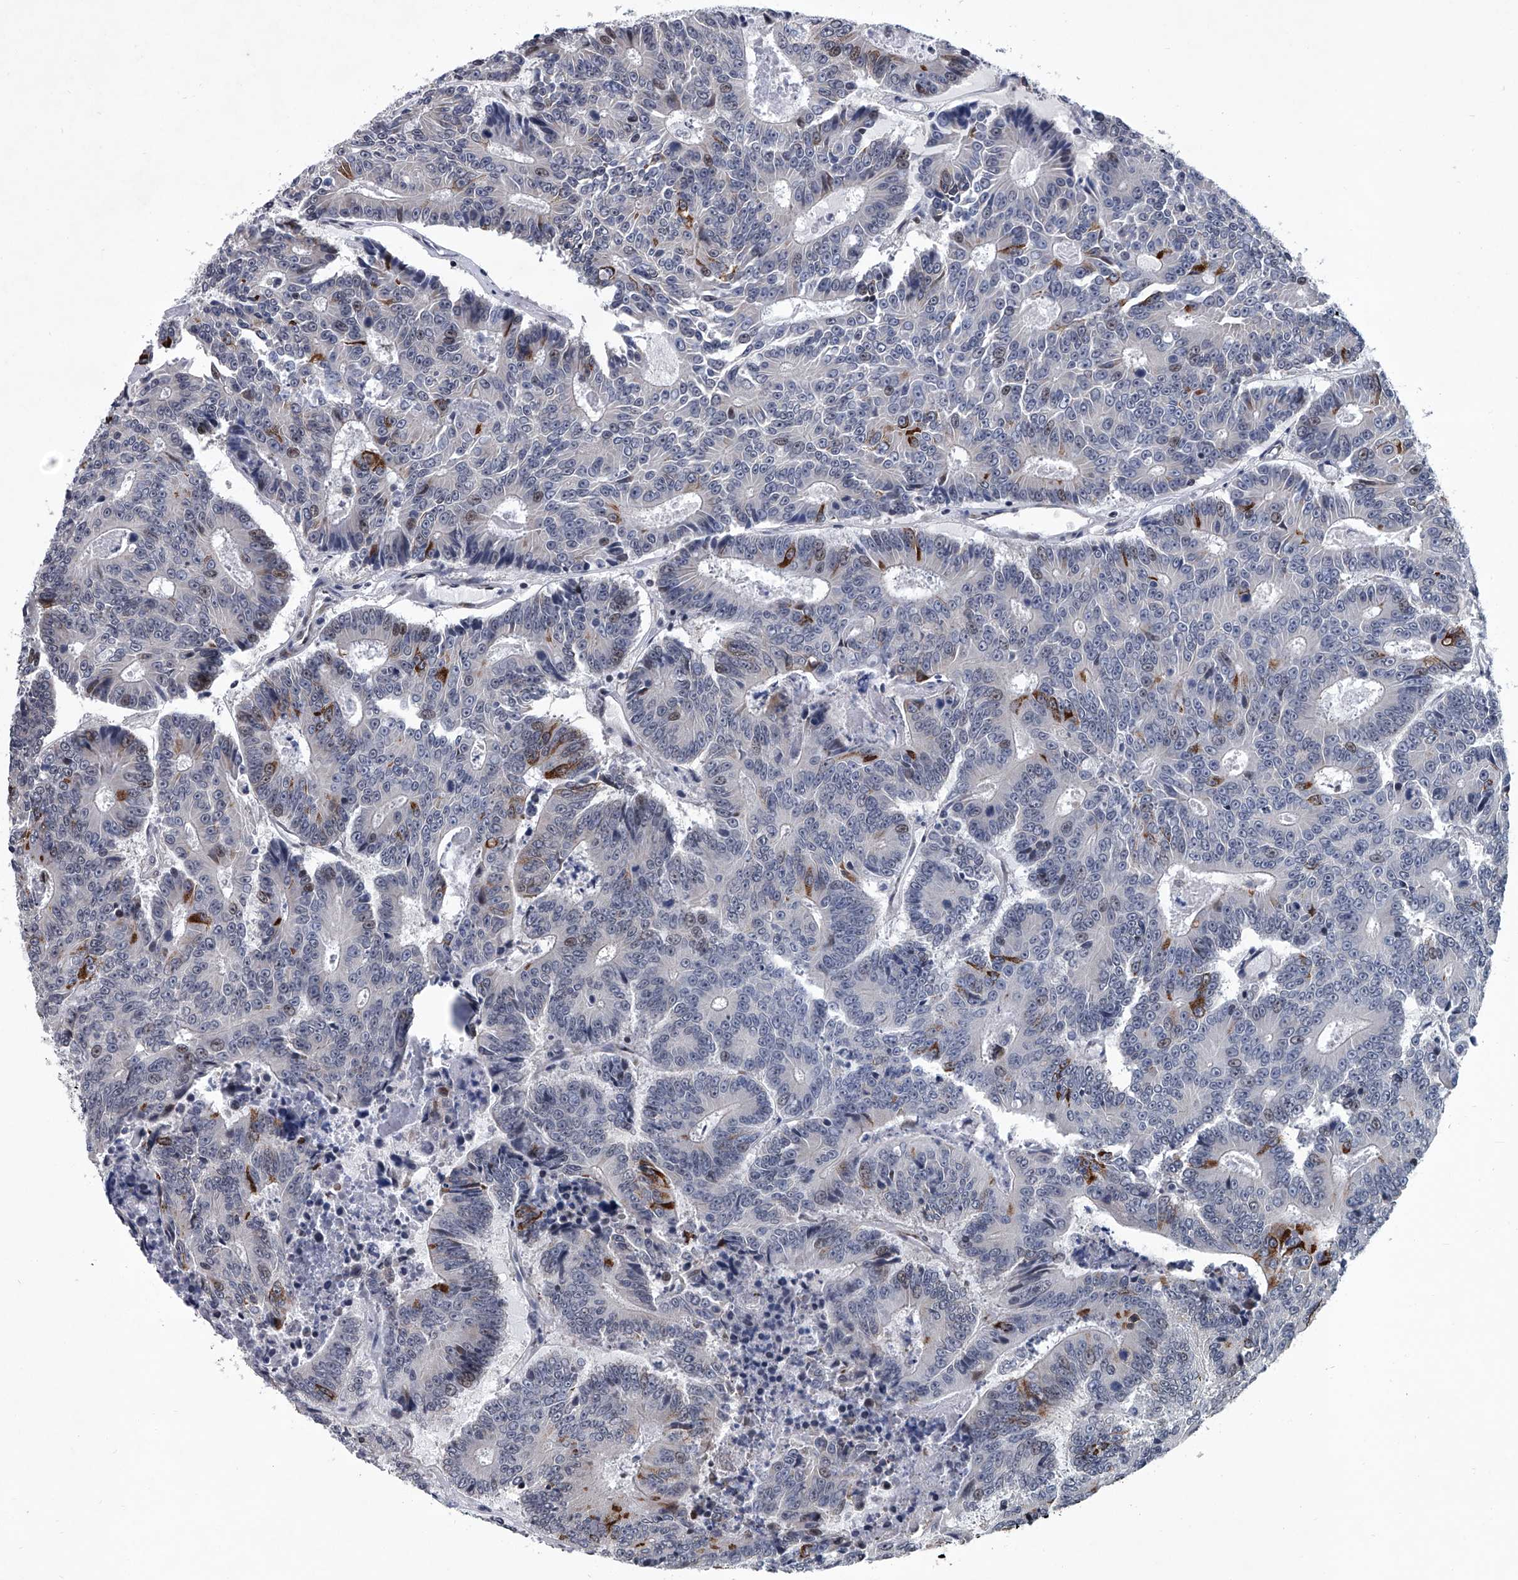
{"staining": {"intensity": "strong", "quantity": "<25%", "location": "cytoplasmic/membranous"}, "tissue": "colorectal cancer", "cell_type": "Tumor cells", "image_type": "cancer", "snomed": [{"axis": "morphology", "description": "Adenocarcinoma, NOS"}, {"axis": "topography", "description": "Colon"}], "caption": "Immunohistochemistry (IHC) histopathology image of human adenocarcinoma (colorectal) stained for a protein (brown), which displays medium levels of strong cytoplasmic/membranous expression in about <25% of tumor cells.", "gene": "PPP2R5D", "patient": {"sex": "male", "age": 83}}